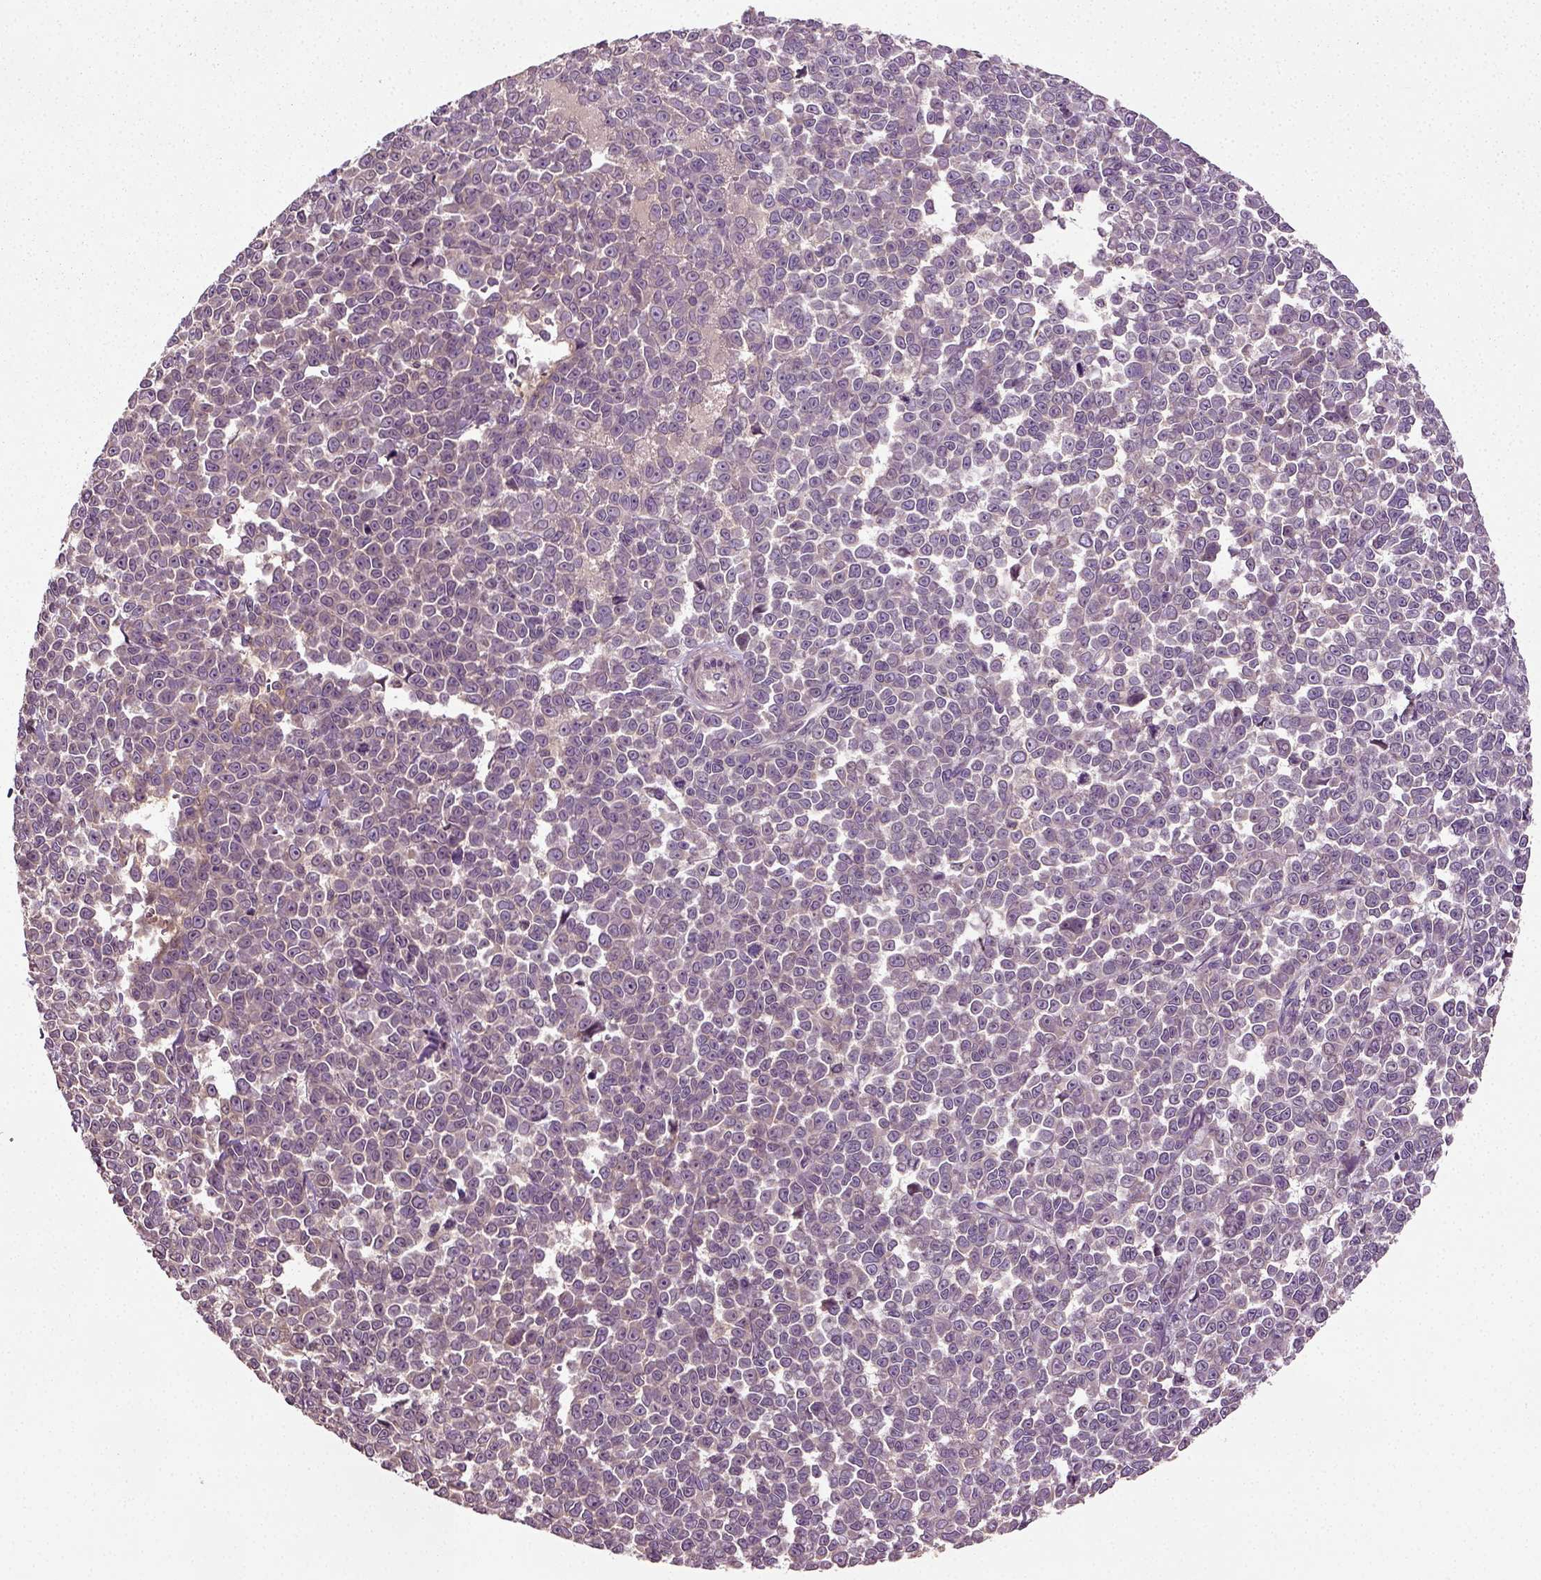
{"staining": {"intensity": "negative", "quantity": "none", "location": "none"}, "tissue": "melanoma", "cell_type": "Tumor cells", "image_type": "cancer", "snomed": [{"axis": "morphology", "description": "Malignant melanoma, NOS"}, {"axis": "topography", "description": "Skin"}], "caption": "High magnification brightfield microscopy of melanoma stained with DAB (3,3'-diaminobenzidine) (brown) and counterstained with hematoxylin (blue): tumor cells show no significant positivity.", "gene": "ERV3-1", "patient": {"sex": "female", "age": 95}}